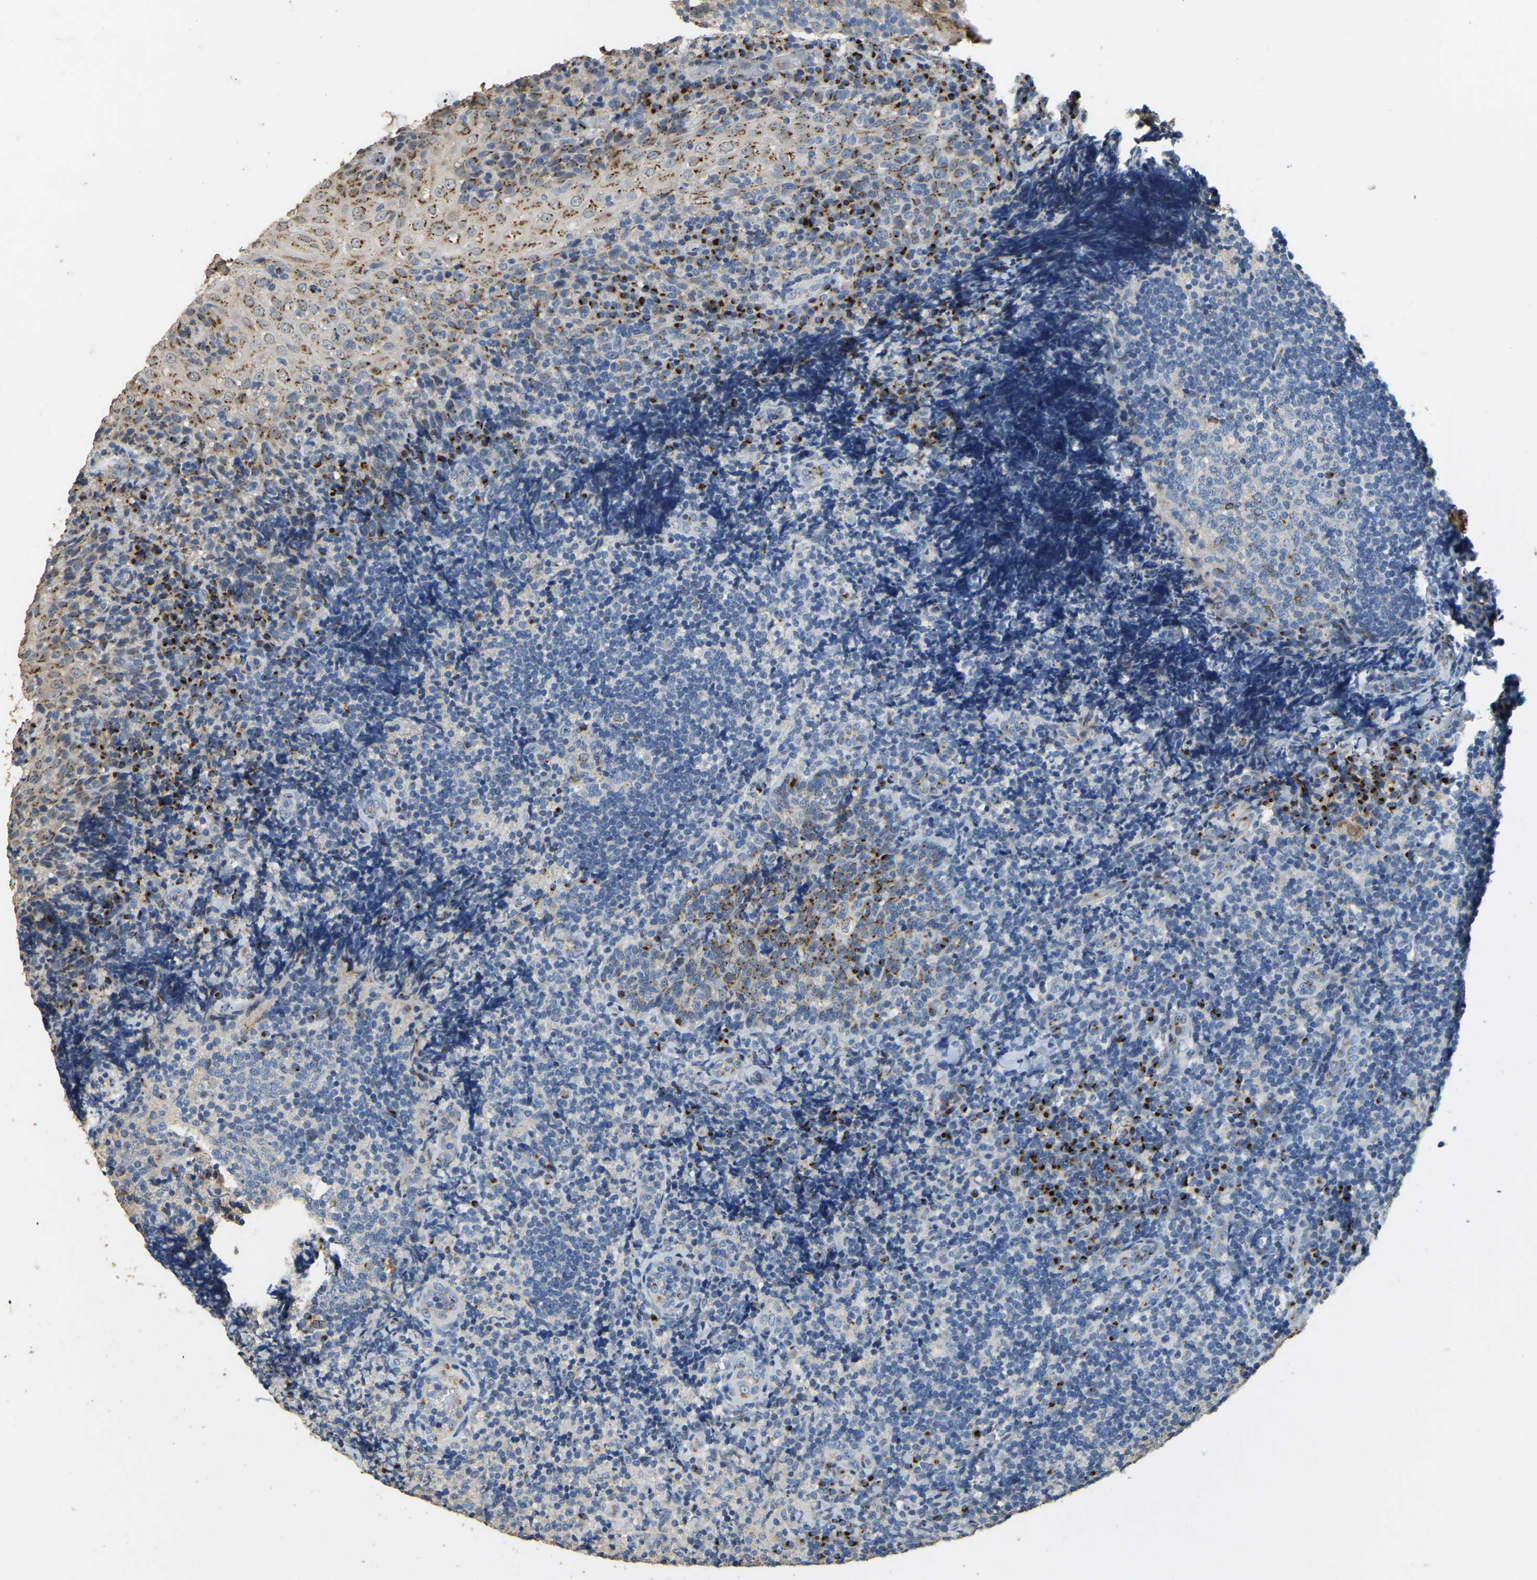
{"staining": {"intensity": "weak", "quantity": "<25%", "location": "cytoplasmic/membranous"}, "tissue": "tonsil", "cell_type": "Germinal center cells", "image_type": "normal", "snomed": [{"axis": "morphology", "description": "Normal tissue, NOS"}, {"axis": "topography", "description": "Tonsil"}], "caption": "DAB (3,3'-diaminobenzidine) immunohistochemical staining of benign tonsil shows no significant staining in germinal center cells. (DAB immunohistochemistry, high magnification).", "gene": "FAM174A", "patient": {"sex": "male", "age": 37}}